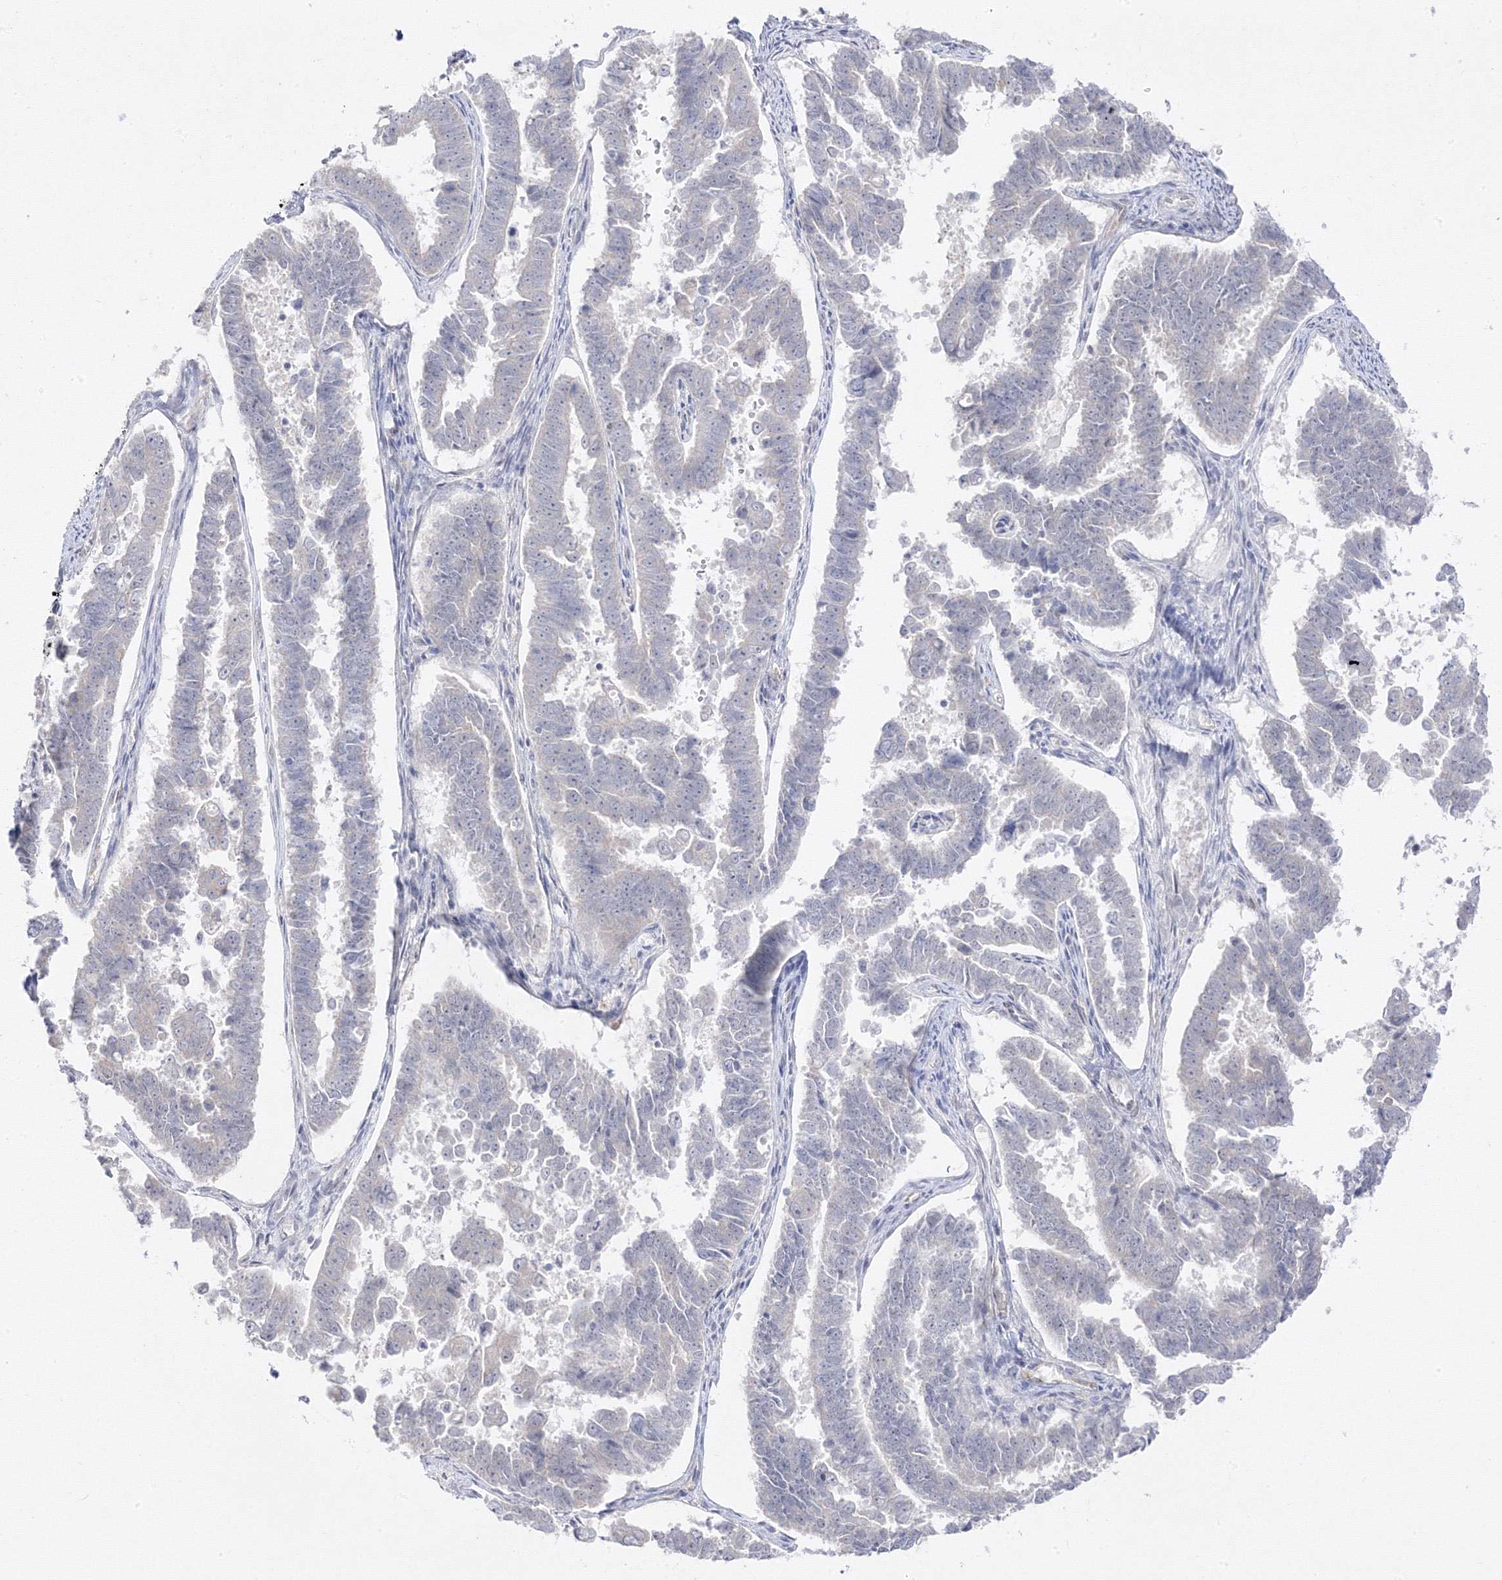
{"staining": {"intensity": "negative", "quantity": "none", "location": "none"}, "tissue": "endometrial cancer", "cell_type": "Tumor cells", "image_type": "cancer", "snomed": [{"axis": "morphology", "description": "Adenocarcinoma, NOS"}, {"axis": "topography", "description": "Endometrium"}], "caption": "High magnification brightfield microscopy of adenocarcinoma (endometrial) stained with DAB (3,3'-diaminobenzidine) (brown) and counterstained with hematoxylin (blue): tumor cells show no significant expression.", "gene": "C2CD2", "patient": {"sex": "female", "age": 75}}